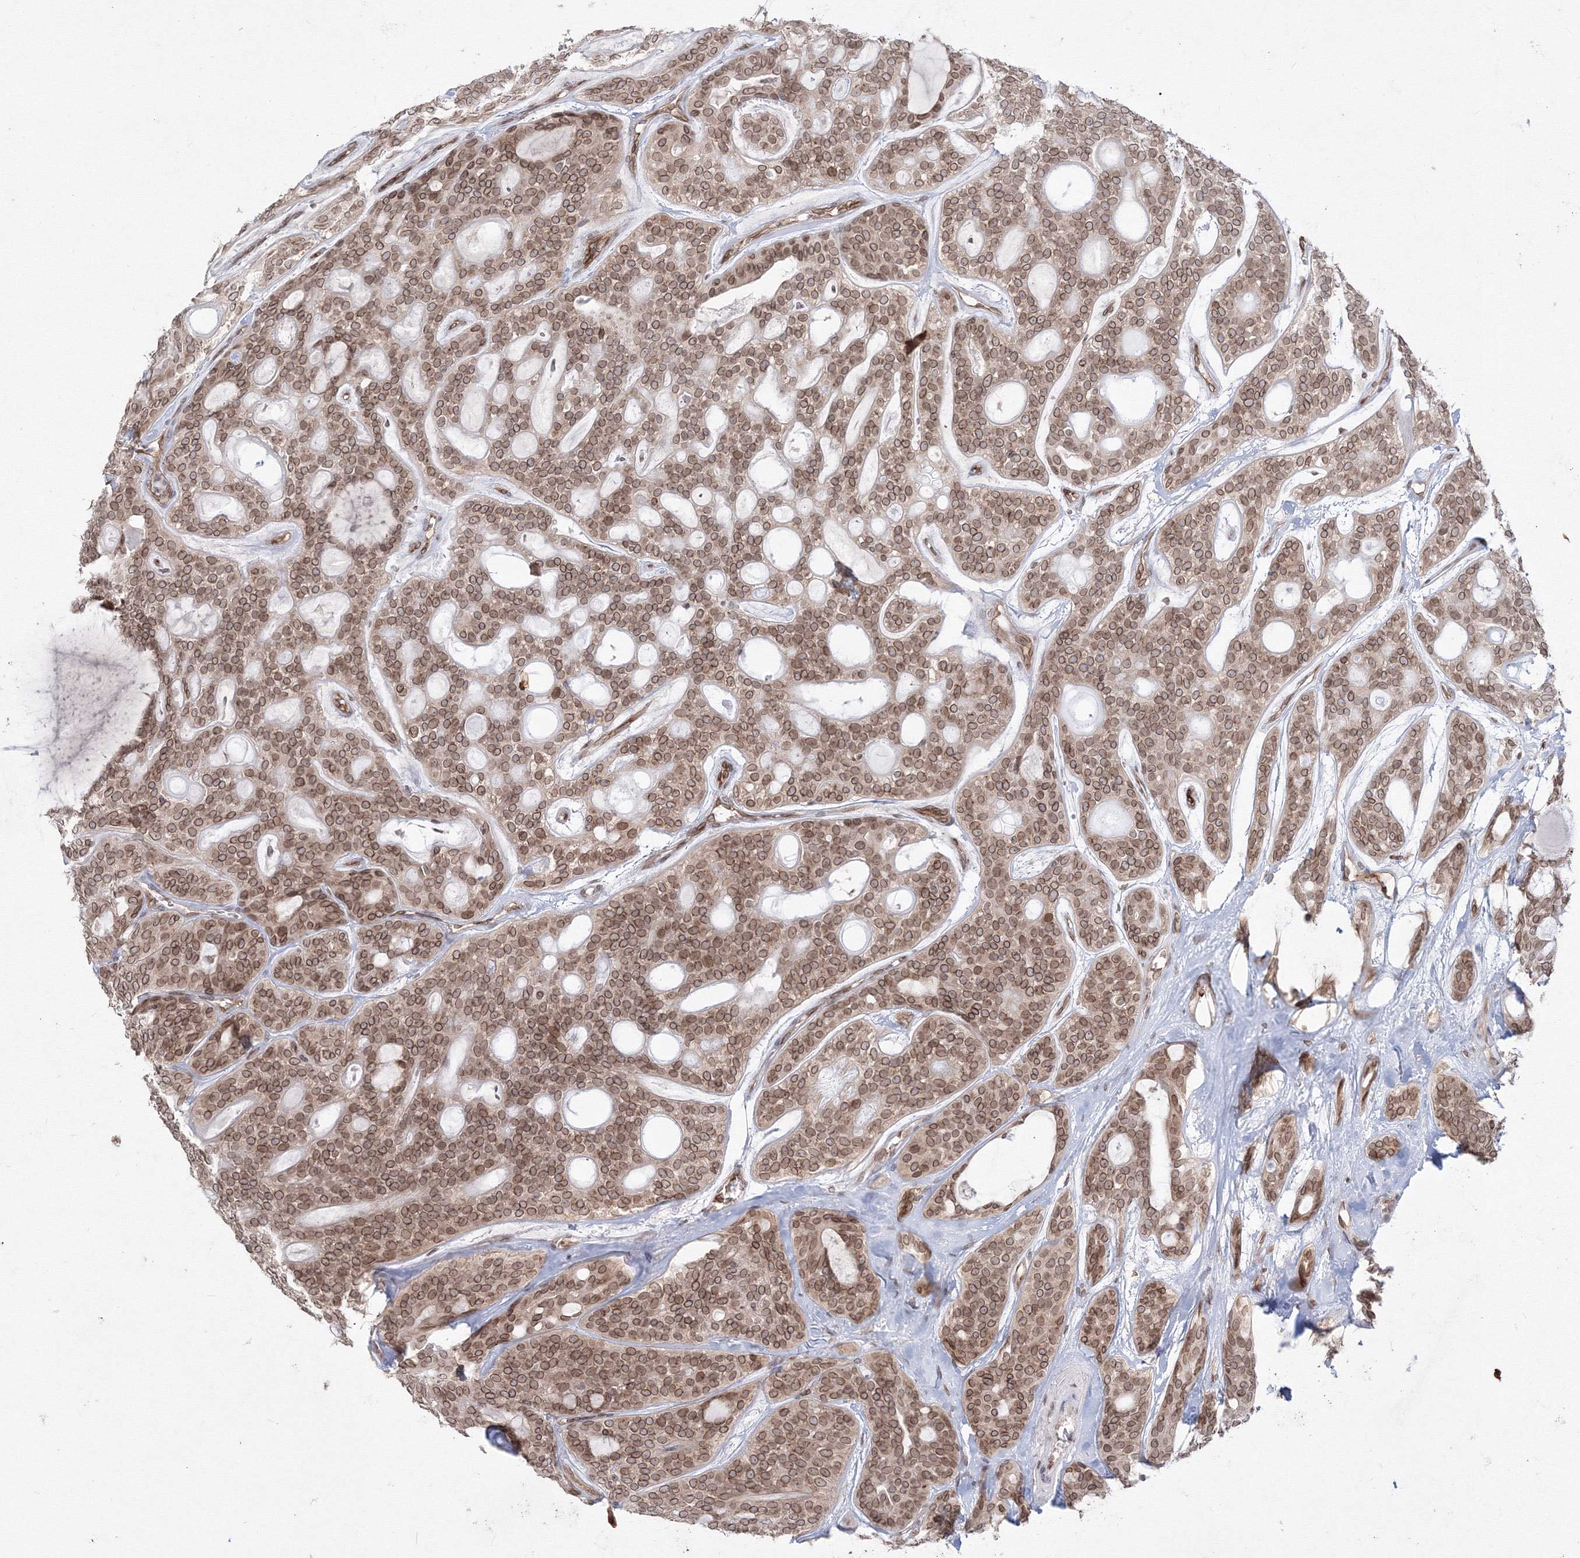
{"staining": {"intensity": "moderate", "quantity": ">75%", "location": "cytoplasmic/membranous,nuclear"}, "tissue": "head and neck cancer", "cell_type": "Tumor cells", "image_type": "cancer", "snomed": [{"axis": "morphology", "description": "Adenocarcinoma, NOS"}, {"axis": "topography", "description": "Head-Neck"}], "caption": "Immunohistochemistry (DAB (3,3'-diaminobenzidine)) staining of head and neck cancer demonstrates moderate cytoplasmic/membranous and nuclear protein staining in about >75% of tumor cells.", "gene": "DNAJB2", "patient": {"sex": "male", "age": 66}}